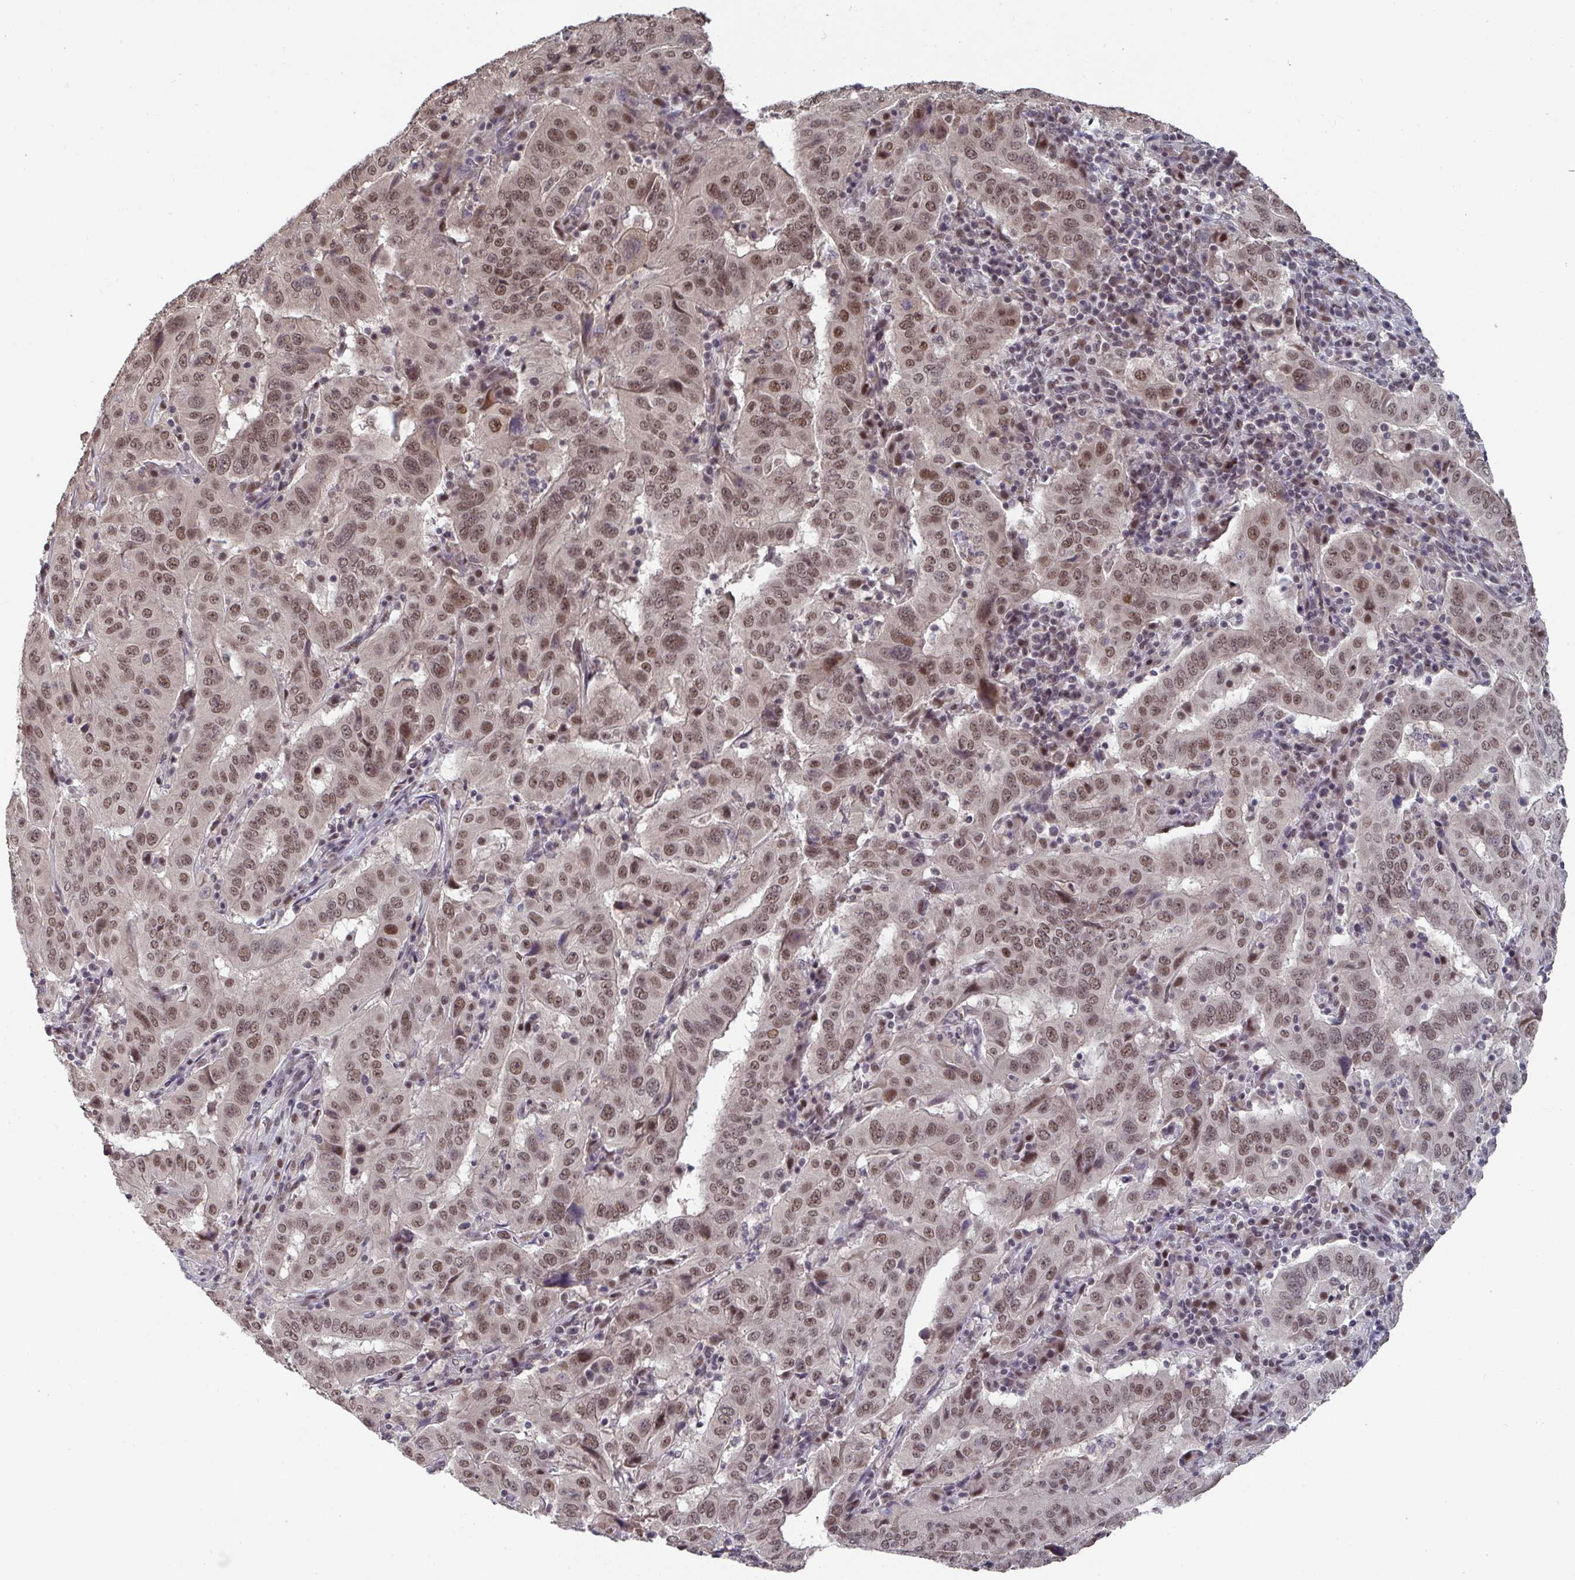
{"staining": {"intensity": "moderate", "quantity": ">75%", "location": "nuclear"}, "tissue": "pancreatic cancer", "cell_type": "Tumor cells", "image_type": "cancer", "snomed": [{"axis": "morphology", "description": "Adenocarcinoma, NOS"}, {"axis": "topography", "description": "Pancreas"}], "caption": "Immunohistochemistry photomicrograph of pancreatic cancer (adenocarcinoma) stained for a protein (brown), which demonstrates medium levels of moderate nuclear positivity in about >75% of tumor cells.", "gene": "JMJD1C", "patient": {"sex": "male", "age": 63}}